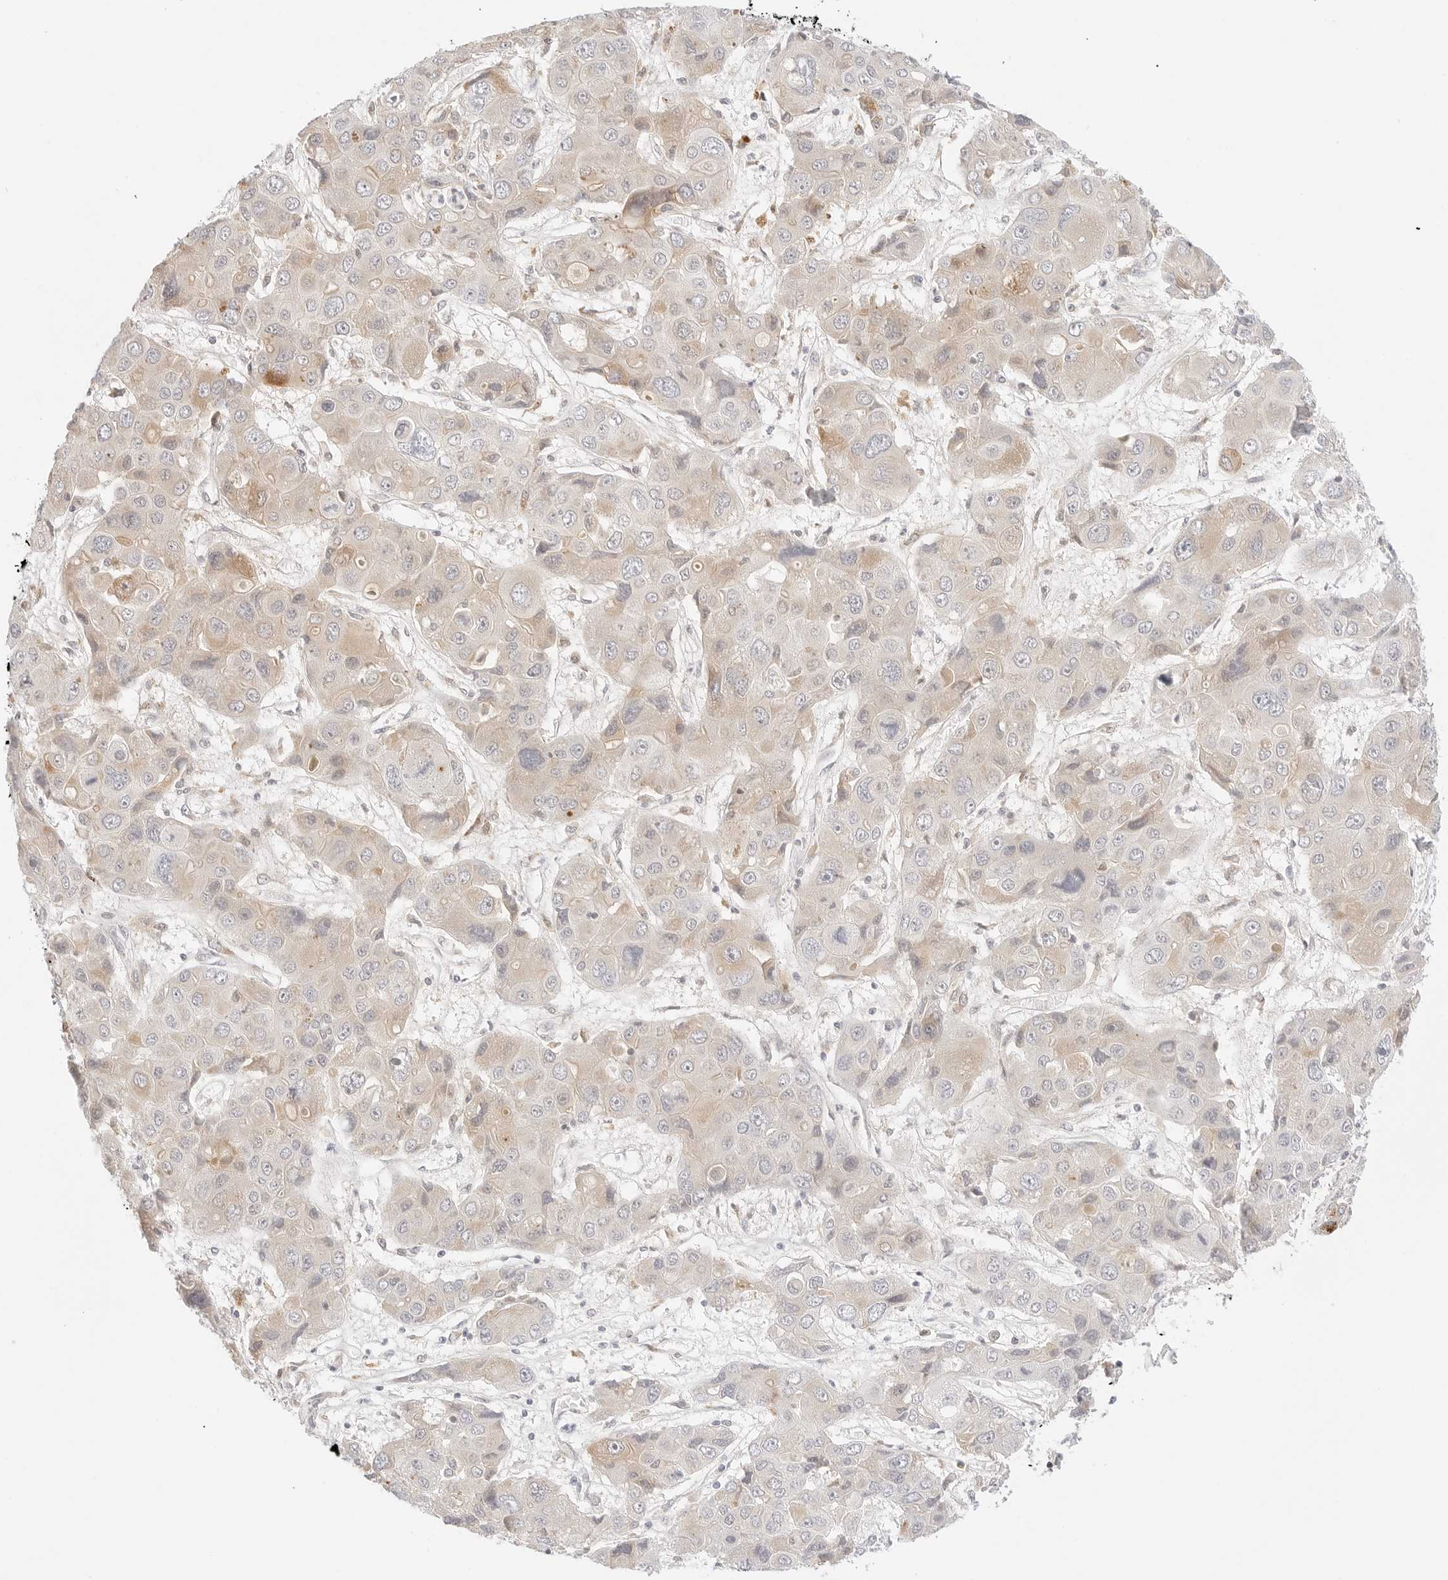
{"staining": {"intensity": "moderate", "quantity": "<25%", "location": "cytoplasmic/membranous"}, "tissue": "liver cancer", "cell_type": "Tumor cells", "image_type": "cancer", "snomed": [{"axis": "morphology", "description": "Cholangiocarcinoma"}, {"axis": "topography", "description": "Liver"}], "caption": "Cholangiocarcinoma (liver) tissue reveals moderate cytoplasmic/membranous staining in approximately <25% of tumor cells Nuclei are stained in blue.", "gene": "ERO1B", "patient": {"sex": "male", "age": 67}}